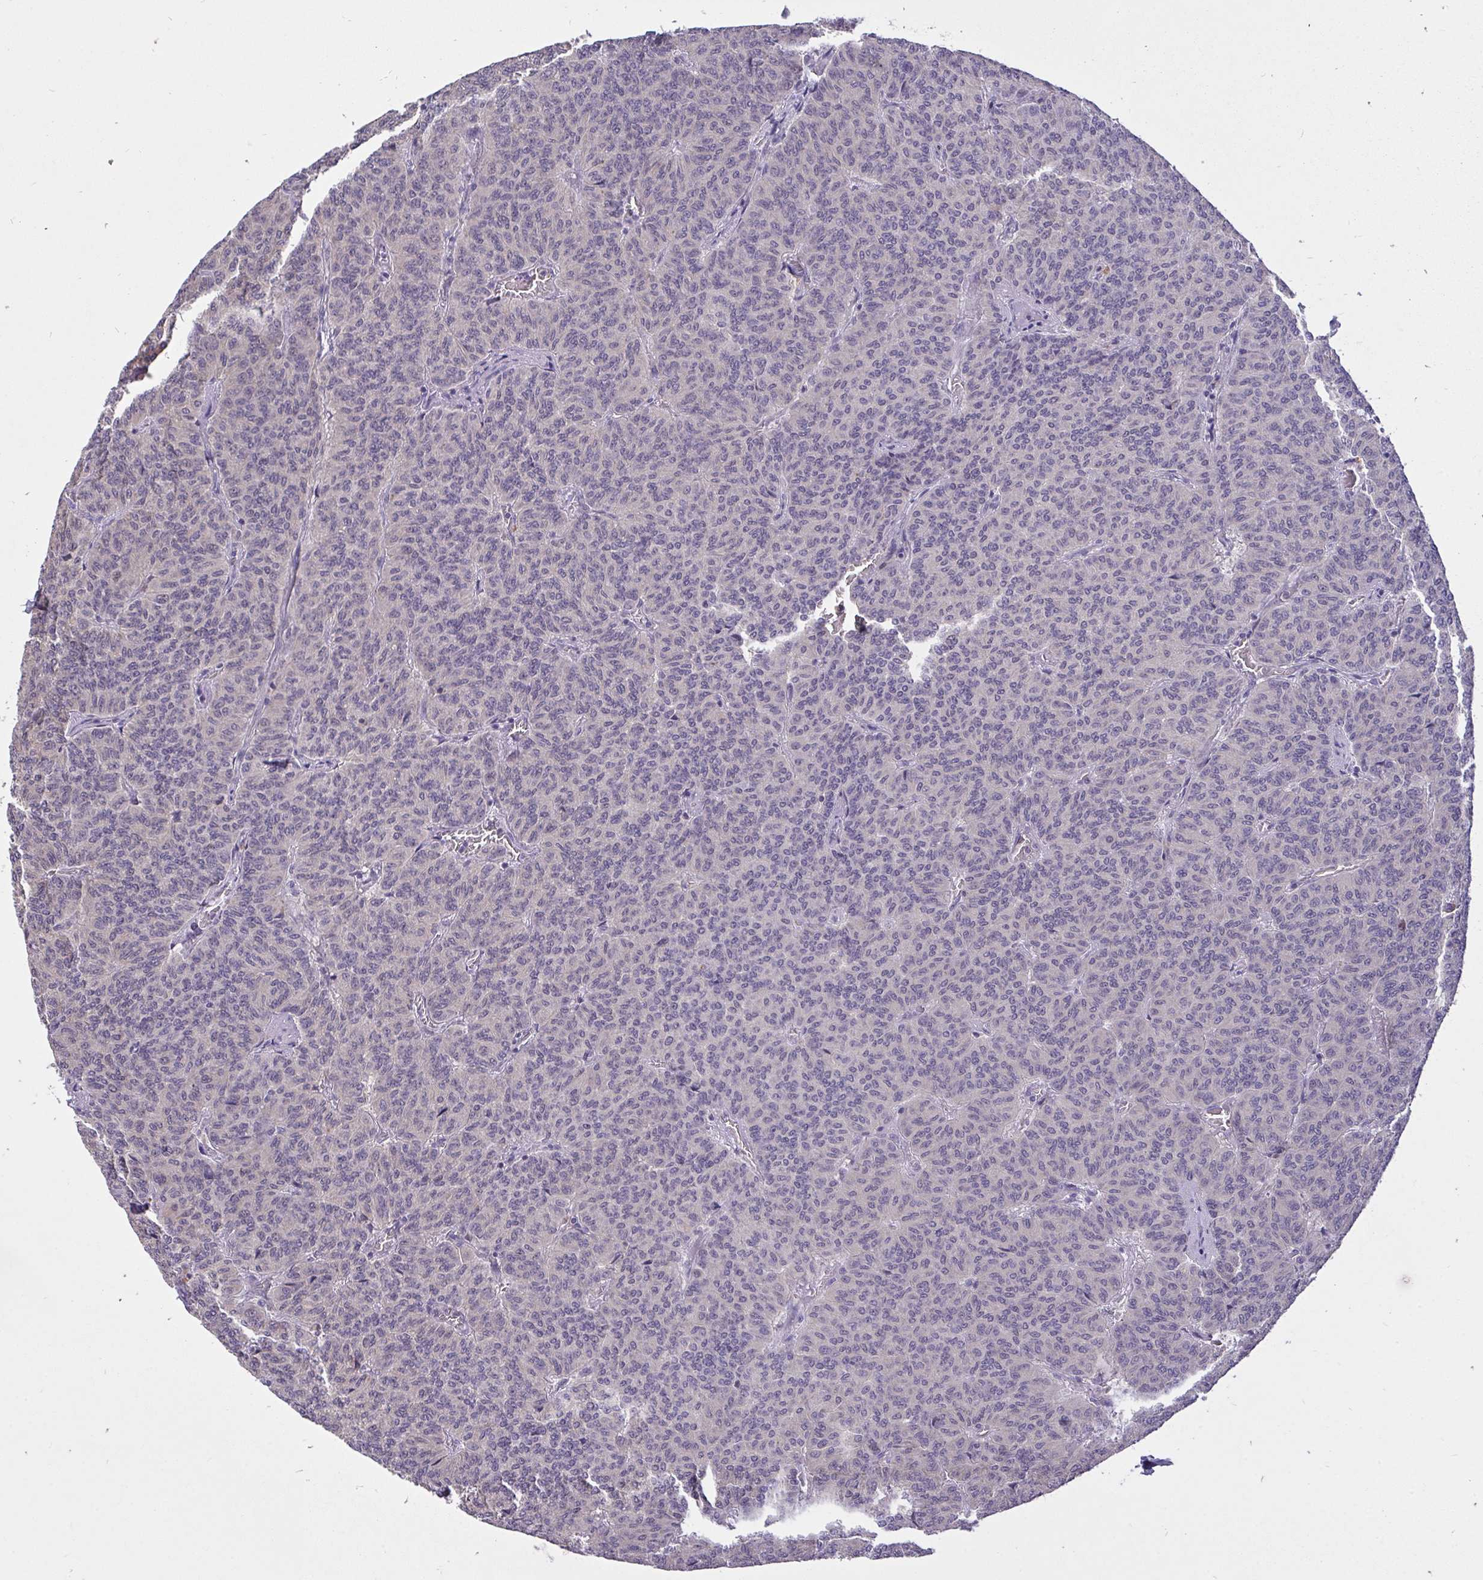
{"staining": {"intensity": "weak", "quantity": "<25%", "location": "nuclear"}, "tissue": "carcinoid", "cell_type": "Tumor cells", "image_type": "cancer", "snomed": [{"axis": "morphology", "description": "Carcinoid, malignant, NOS"}, {"axis": "topography", "description": "Lung"}], "caption": "Immunohistochemistry (IHC) histopathology image of human carcinoid (malignant) stained for a protein (brown), which reveals no expression in tumor cells.", "gene": "C19orf54", "patient": {"sex": "male", "age": 61}}